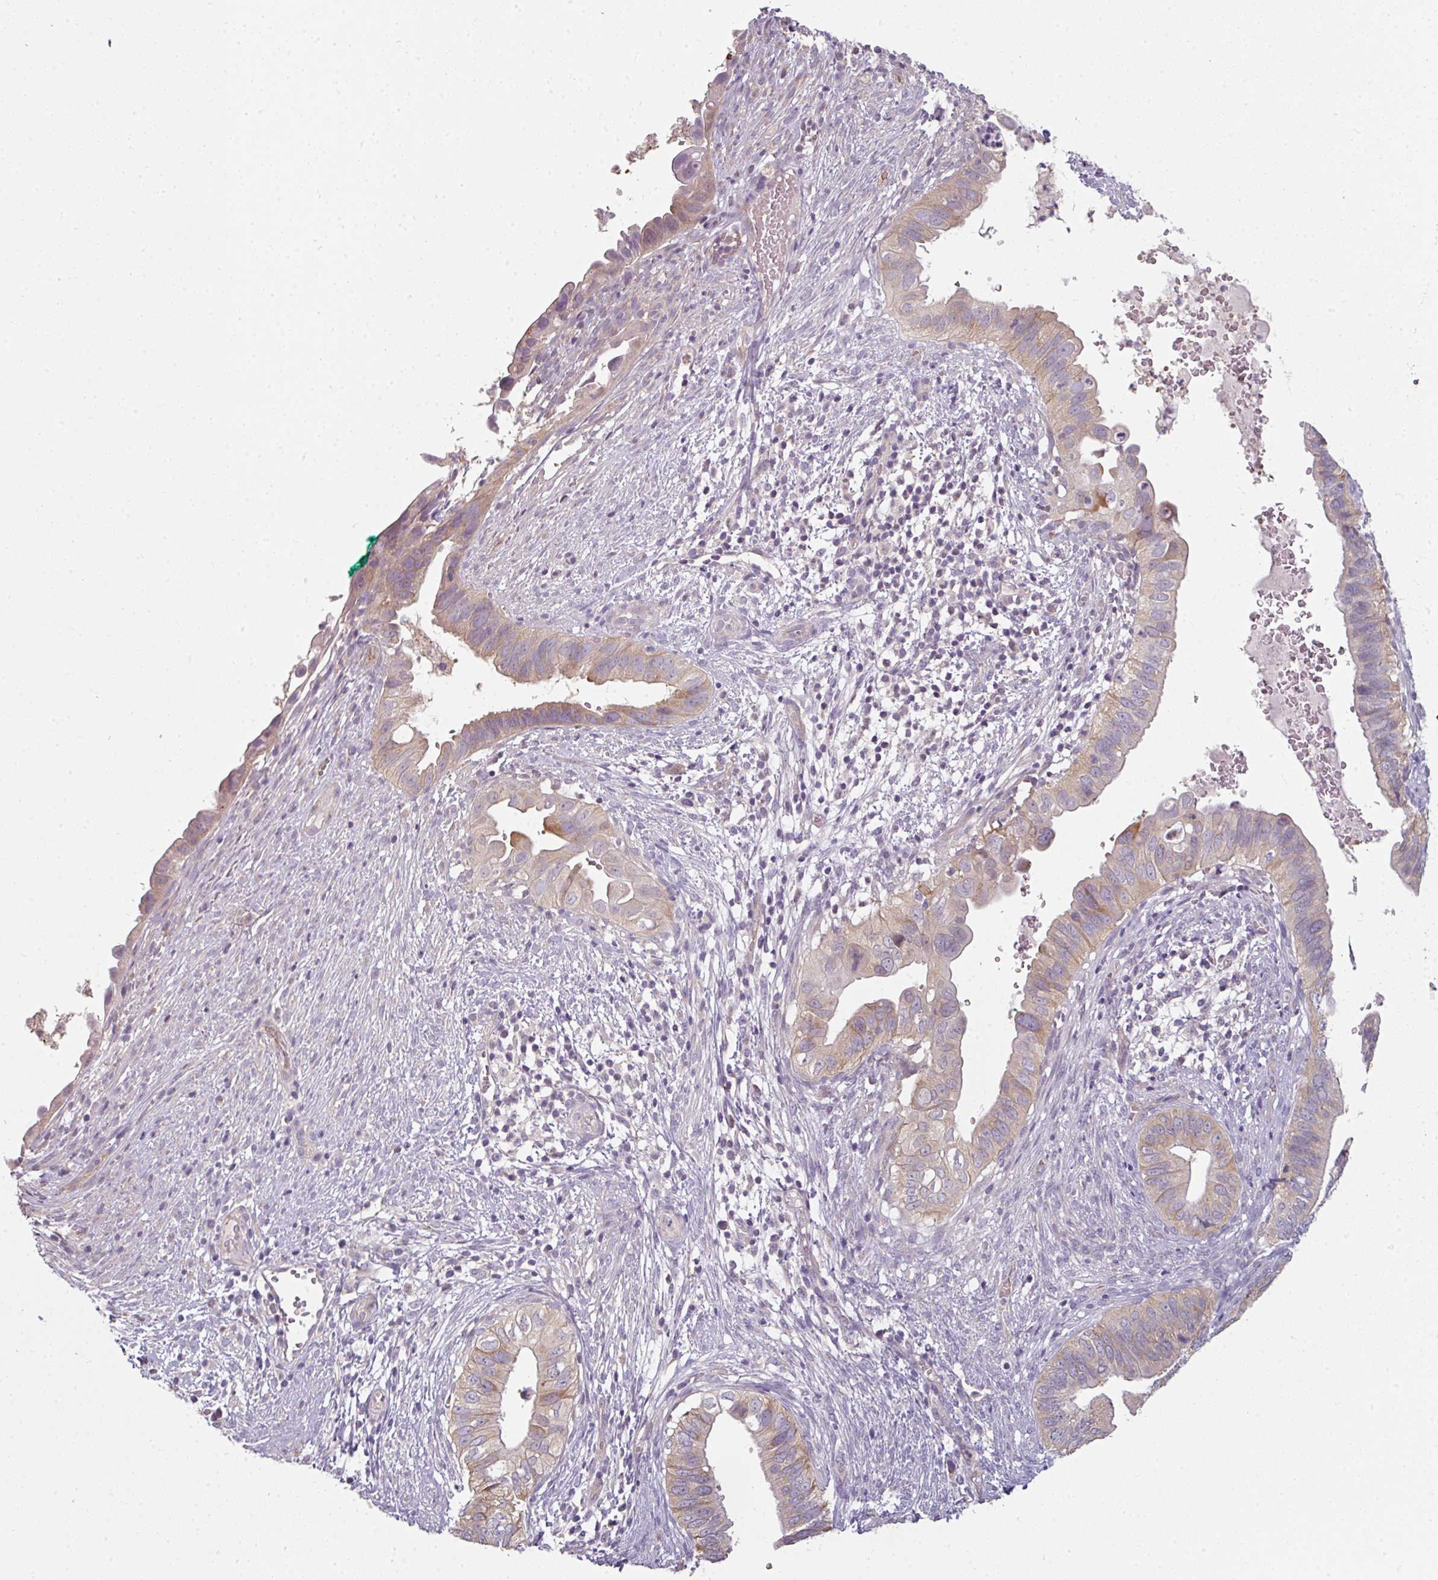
{"staining": {"intensity": "moderate", "quantity": "25%-75%", "location": "cytoplasmic/membranous"}, "tissue": "cervical cancer", "cell_type": "Tumor cells", "image_type": "cancer", "snomed": [{"axis": "morphology", "description": "Adenocarcinoma, NOS"}, {"axis": "topography", "description": "Cervix"}], "caption": "Protein staining of cervical cancer (adenocarcinoma) tissue demonstrates moderate cytoplasmic/membranous expression in about 25%-75% of tumor cells.", "gene": "C19orf33", "patient": {"sex": "female", "age": 42}}